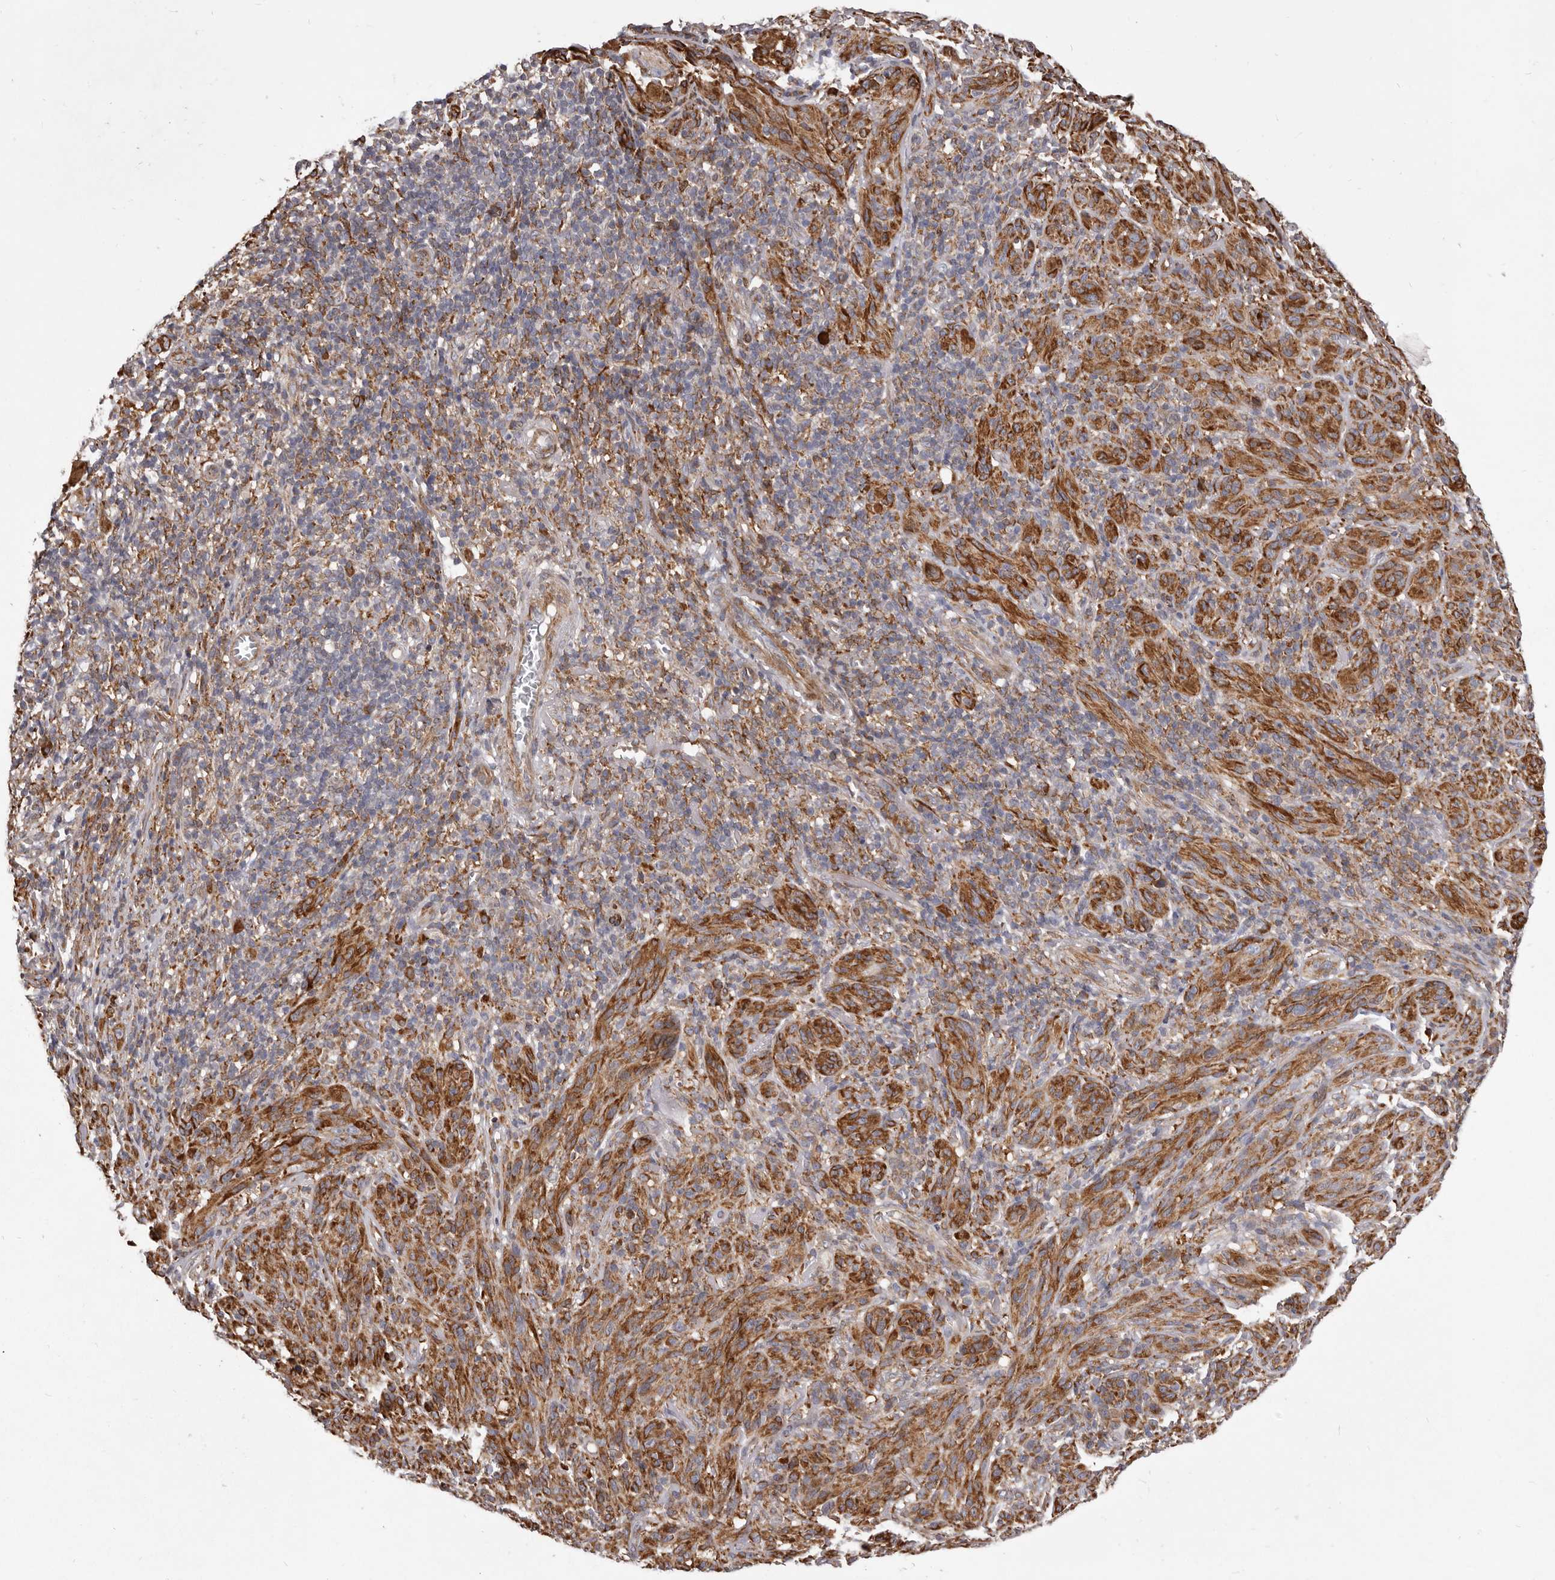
{"staining": {"intensity": "moderate", "quantity": ">75%", "location": "cytoplasmic/membranous"}, "tissue": "melanoma", "cell_type": "Tumor cells", "image_type": "cancer", "snomed": [{"axis": "morphology", "description": "Malignant melanoma, NOS"}, {"axis": "topography", "description": "Skin of head"}], "caption": "Immunohistochemistry (IHC) histopathology image of malignant melanoma stained for a protein (brown), which exhibits medium levels of moderate cytoplasmic/membranous staining in about >75% of tumor cells.", "gene": "ALPK1", "patient": {"sex": "male", "age": 96}}